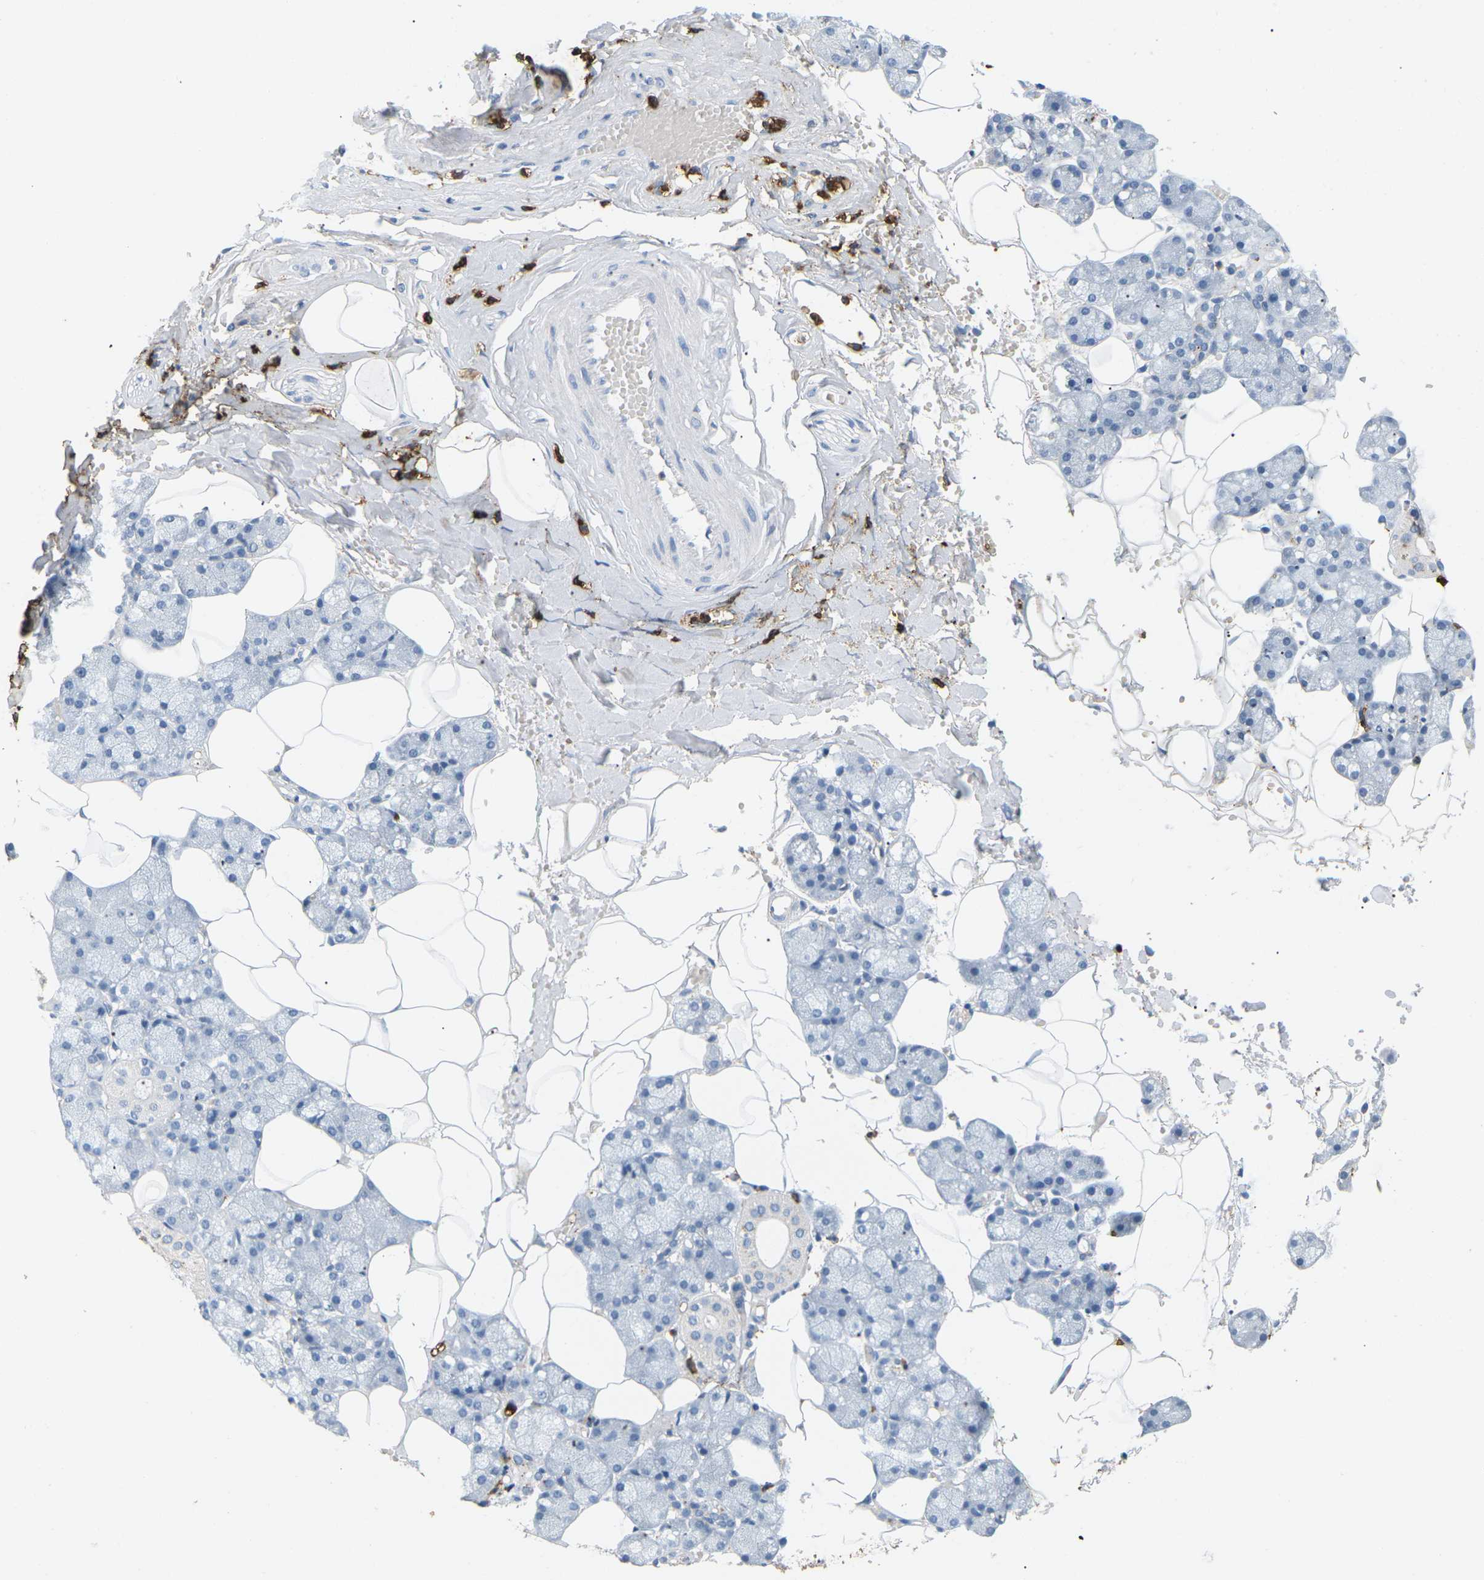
{"staining": {"intensity": "moderate", "quantity": "<25%", "location": "cytoplasmic/membranous"}, "tissue": "salivary gland", "cell_type": "Glandular cells", "image_type": "normal", "snomed": [{"axis": "morphology", "description": "Normal tissue, NOS"}, {"axis": "topography", "description": "Salivary gland"}], "caption": "Protein staining reveals moderate cytoplasmic/membranous expression in about <25% of glandular cells in normal salivary gland.", "gene": "ADM", "patient": {"sex": "male", "age": 62}}